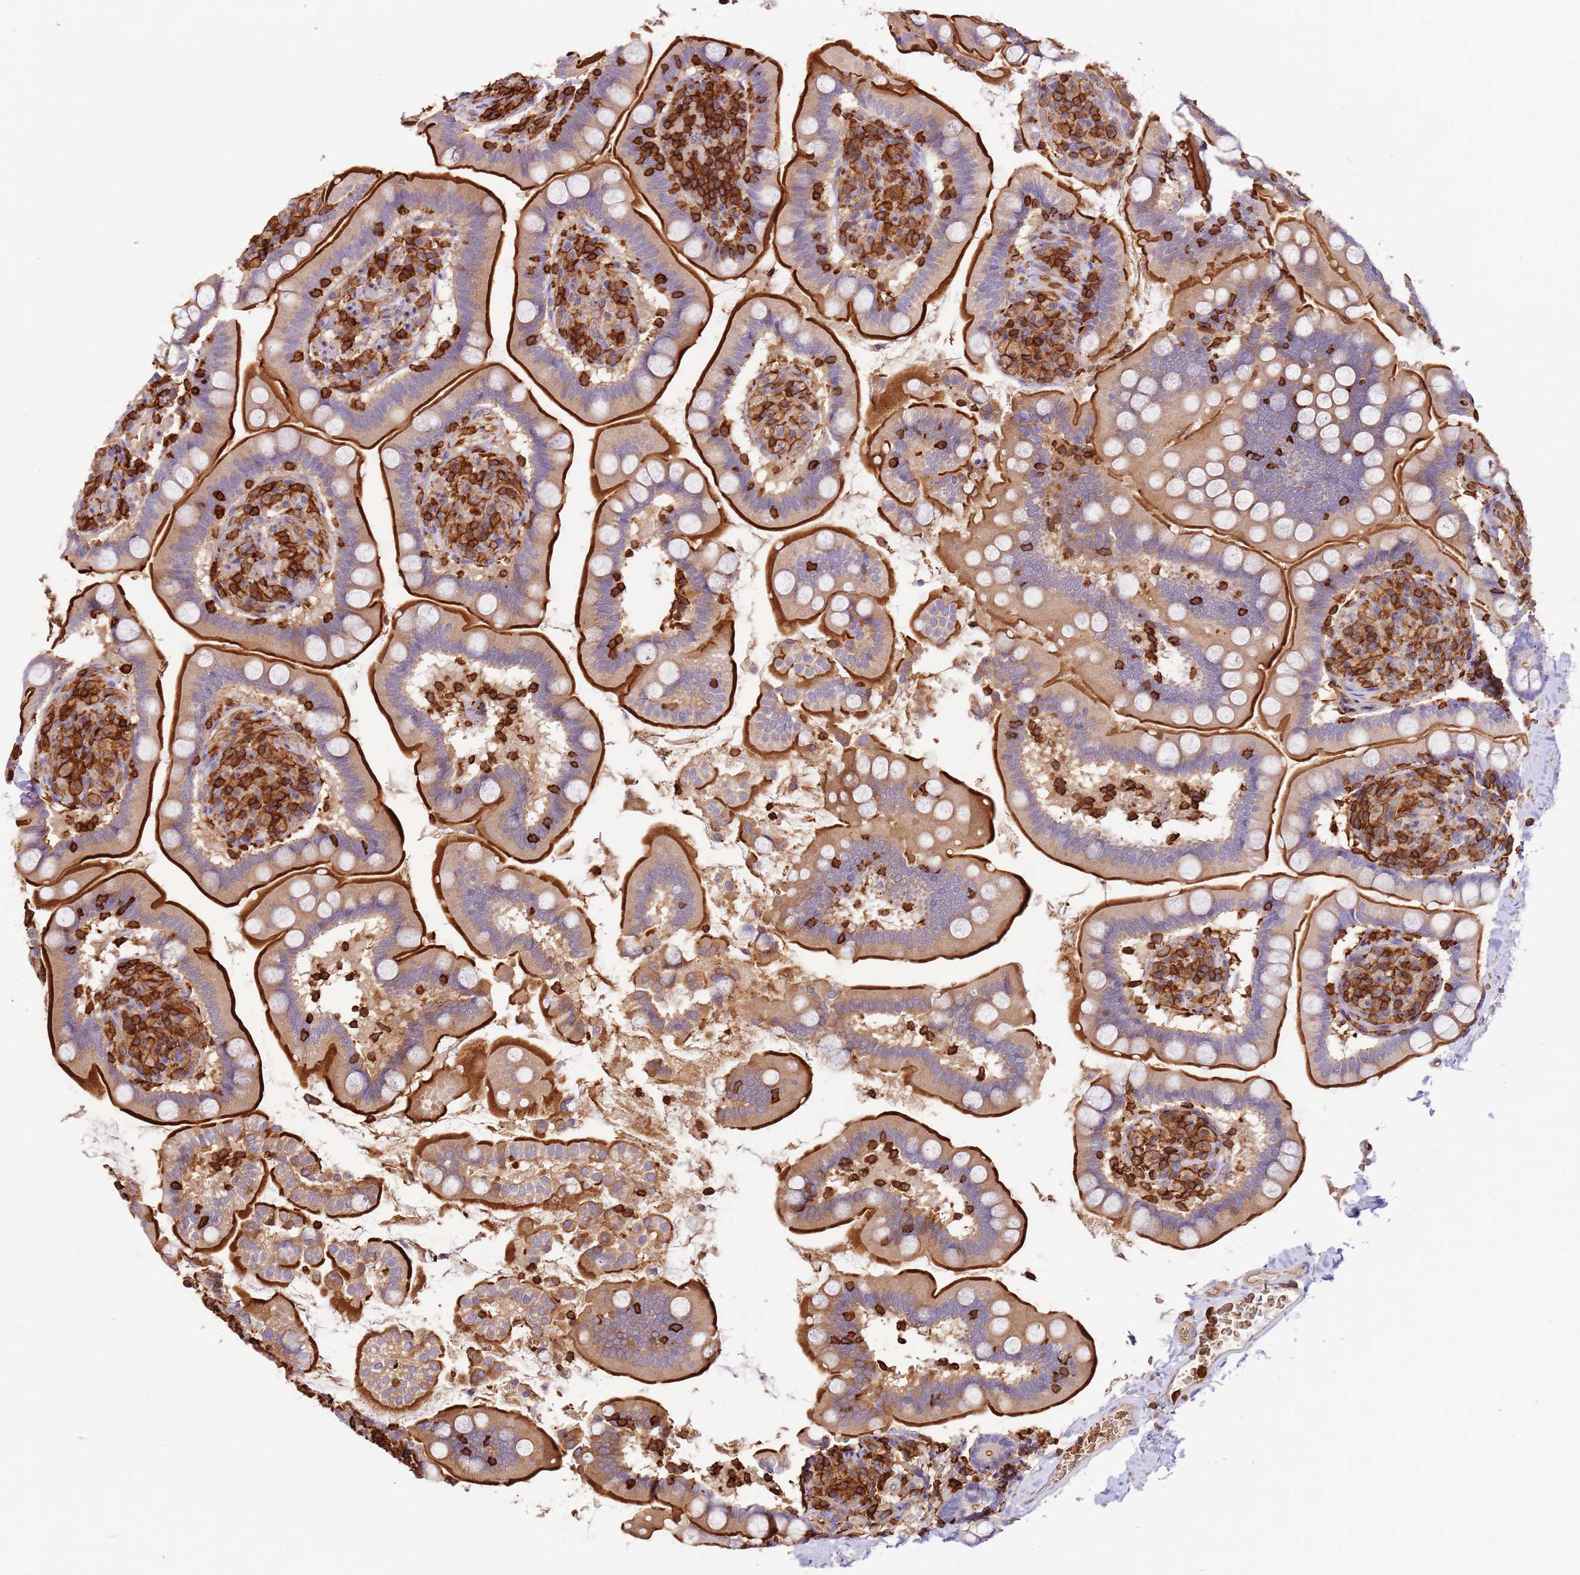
{"staining": {"intensity": "strong", "quantity": ">75%", "location": "cytoplasmic/membranous"}, "tissue": "small intestine", "cell_type": "Glandular cells", "image_type": "normal", "snomed": [{"axis": "morphology", "description": "Normal tissue, NOS"}, {"axis": "topography", "description": "Small intestine"}], "caption": "Normal small intestine displays strong cytoplasmic/membranous positivity in approximately >75% of glandular cells.", "gene": "OR6P1", "patient": {"sex": "female", "age": 64}}